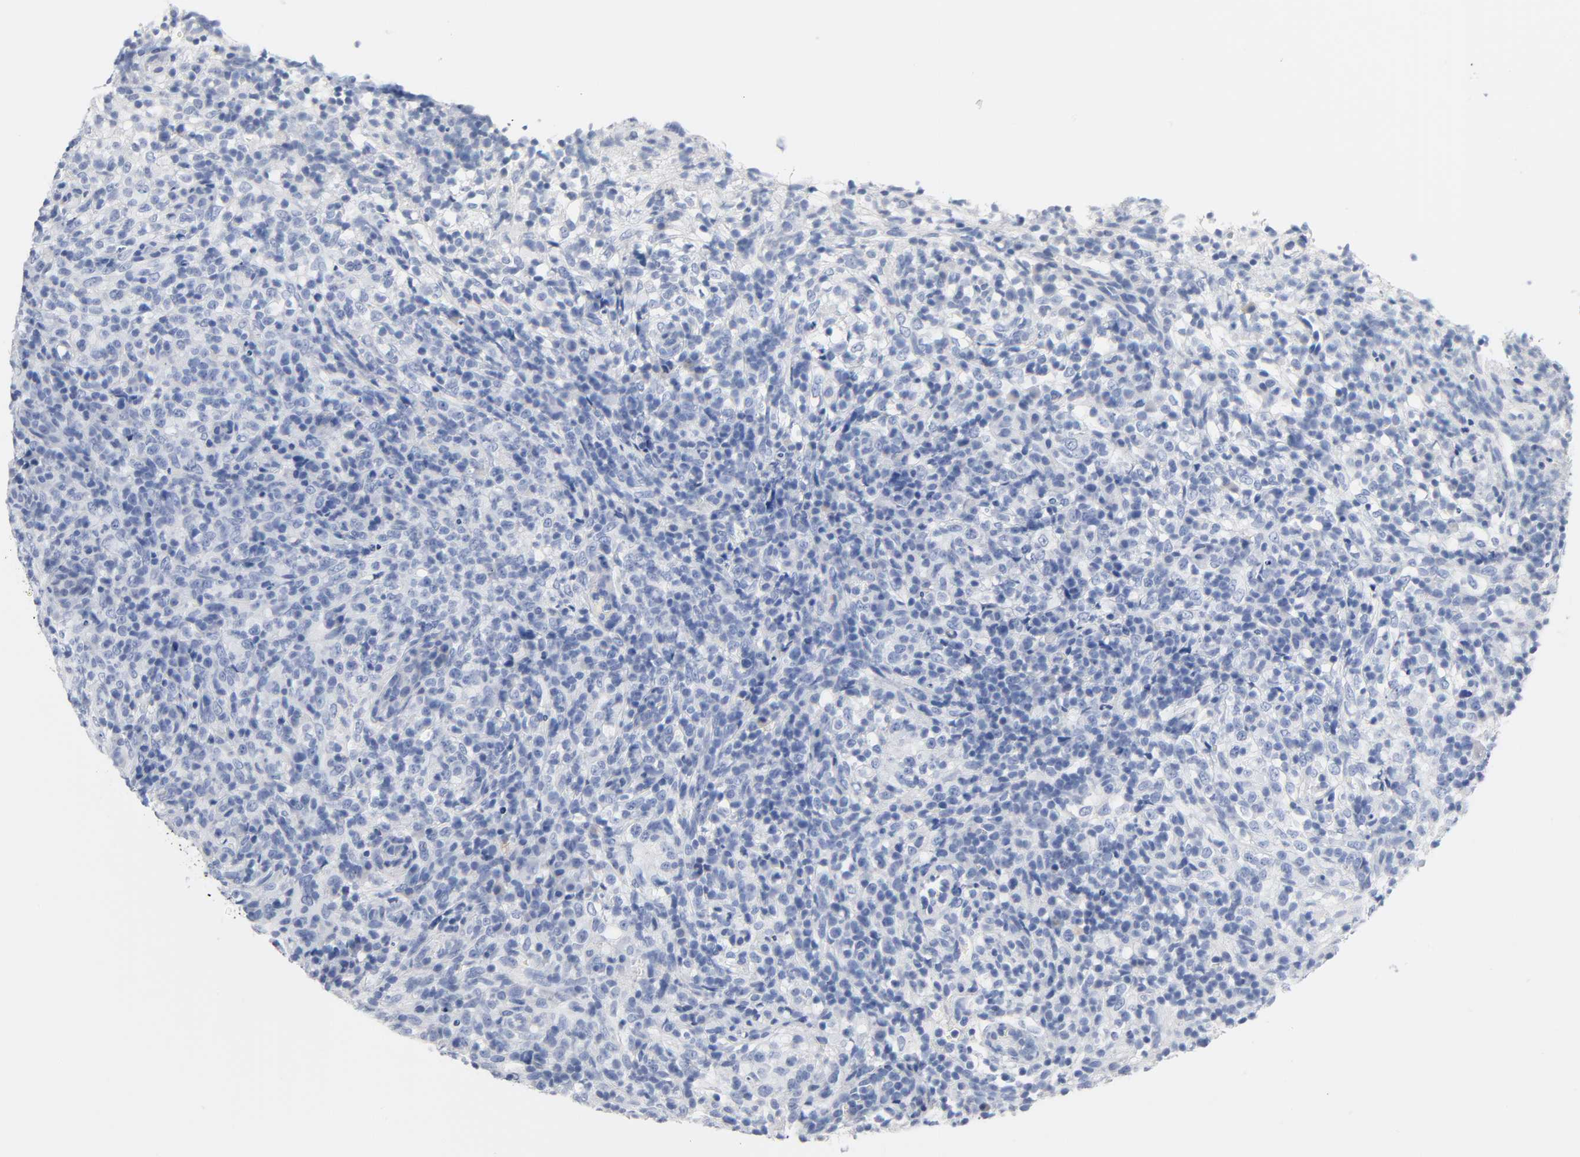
{"staining": {"intensity": "negative", "quantity": "none", "location": "none"}, "tissue": "lymphoma", "cell_type": "Tumor cells", "image_type": "cancer", "snomed": [{"axis": "morphology", "description": "Malignant lymphoma, non-Hodgkin's type, High grade"}, {"axis": "topography", "description": "Lymph node"}], "caption": "IHC image of neoplastic tissue: human high-grade malignant lymphoma, non-Hodgkin's type stained with DAB displays no significant protein expression in tumor cells.", "gene": "ACP3", "patient": {"sex": "female", "age": 76}}